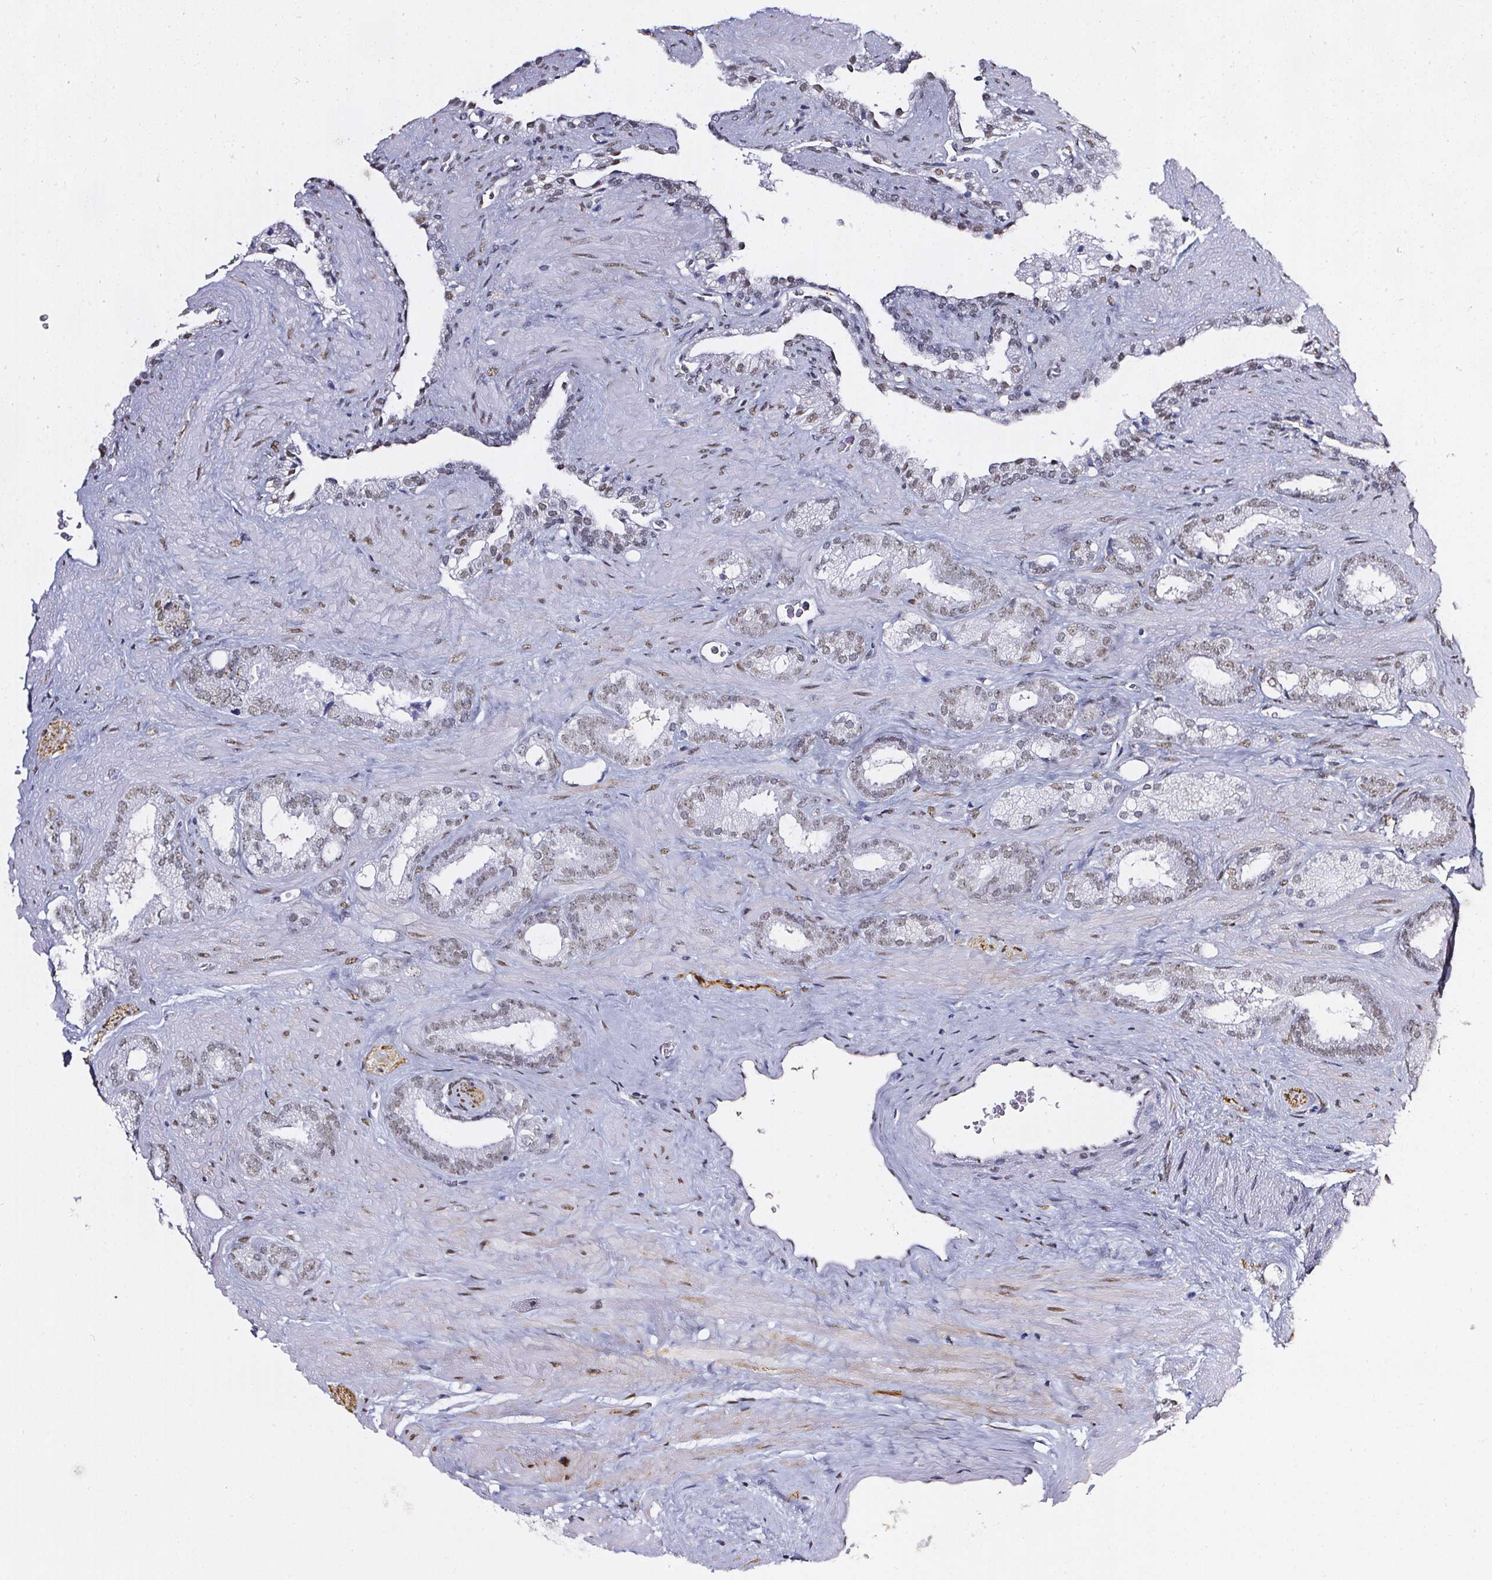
{"staining": {"intensity": "weak", "quantity": "25%-75%", "location": "nuclear"}, "tissue": "prostate cancer", "cell_type": "Tumor cells", "image_type": "cancer", "snomed": [{"axis": "morphology", "description": "Adenocarcinoma, Low grade"}, {"axis": "topography", "description": "Prostate"}], "caption": "Immunohistochemistry (IHC) staining of prostate low-grade adenocarcinoma, which displays low levels of weak nuclear expression in approximately 25%-75% of tumor cells indicating weak nuclear protein positivity. The staining was performed using DAB (3,3'-diaminobenzidine) (brown) for protein detection and nuclei were counterstained in hematoxylin (blue).", "gene": "GP6", "patient": {"sex": "male", "age": 62}}